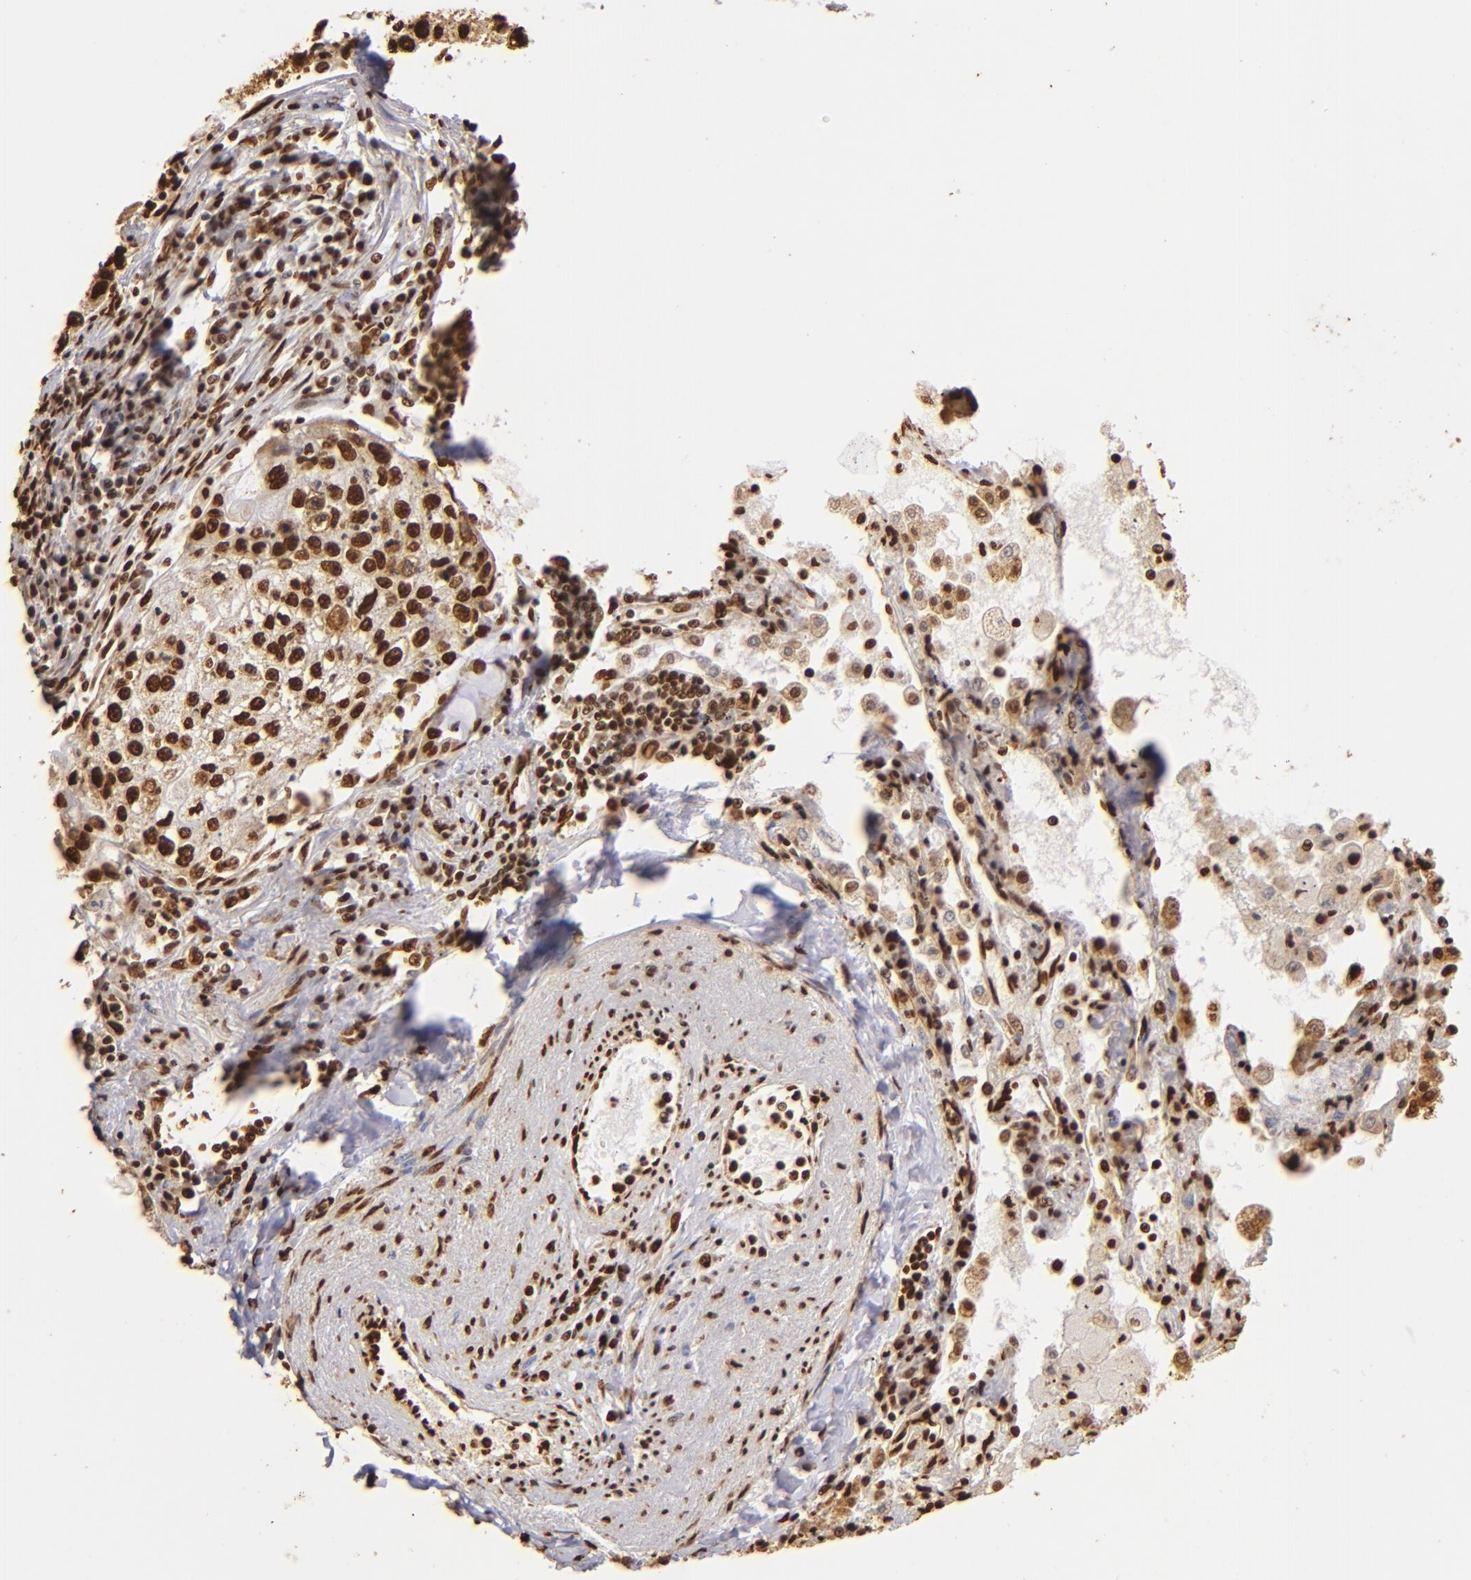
{"staining": {"intensity": "strong", "quantity": ">75%", "location": "nuclear"}, "tissue": "lung cancer", "cell_type": "Tumor cells", "image_type": "cancer", "snomed": [{"axis": "morphology", "description": "Squamous cell carcinoma, NOS"}, {"axis": "topography", "description": "Lung"}], "caption": "Tumor cells show high levels of strong nuclear expression in about >75% of cells in lung cancer.", "gene": "ILF3", "patient": {"sex": "male", "age": 75}}